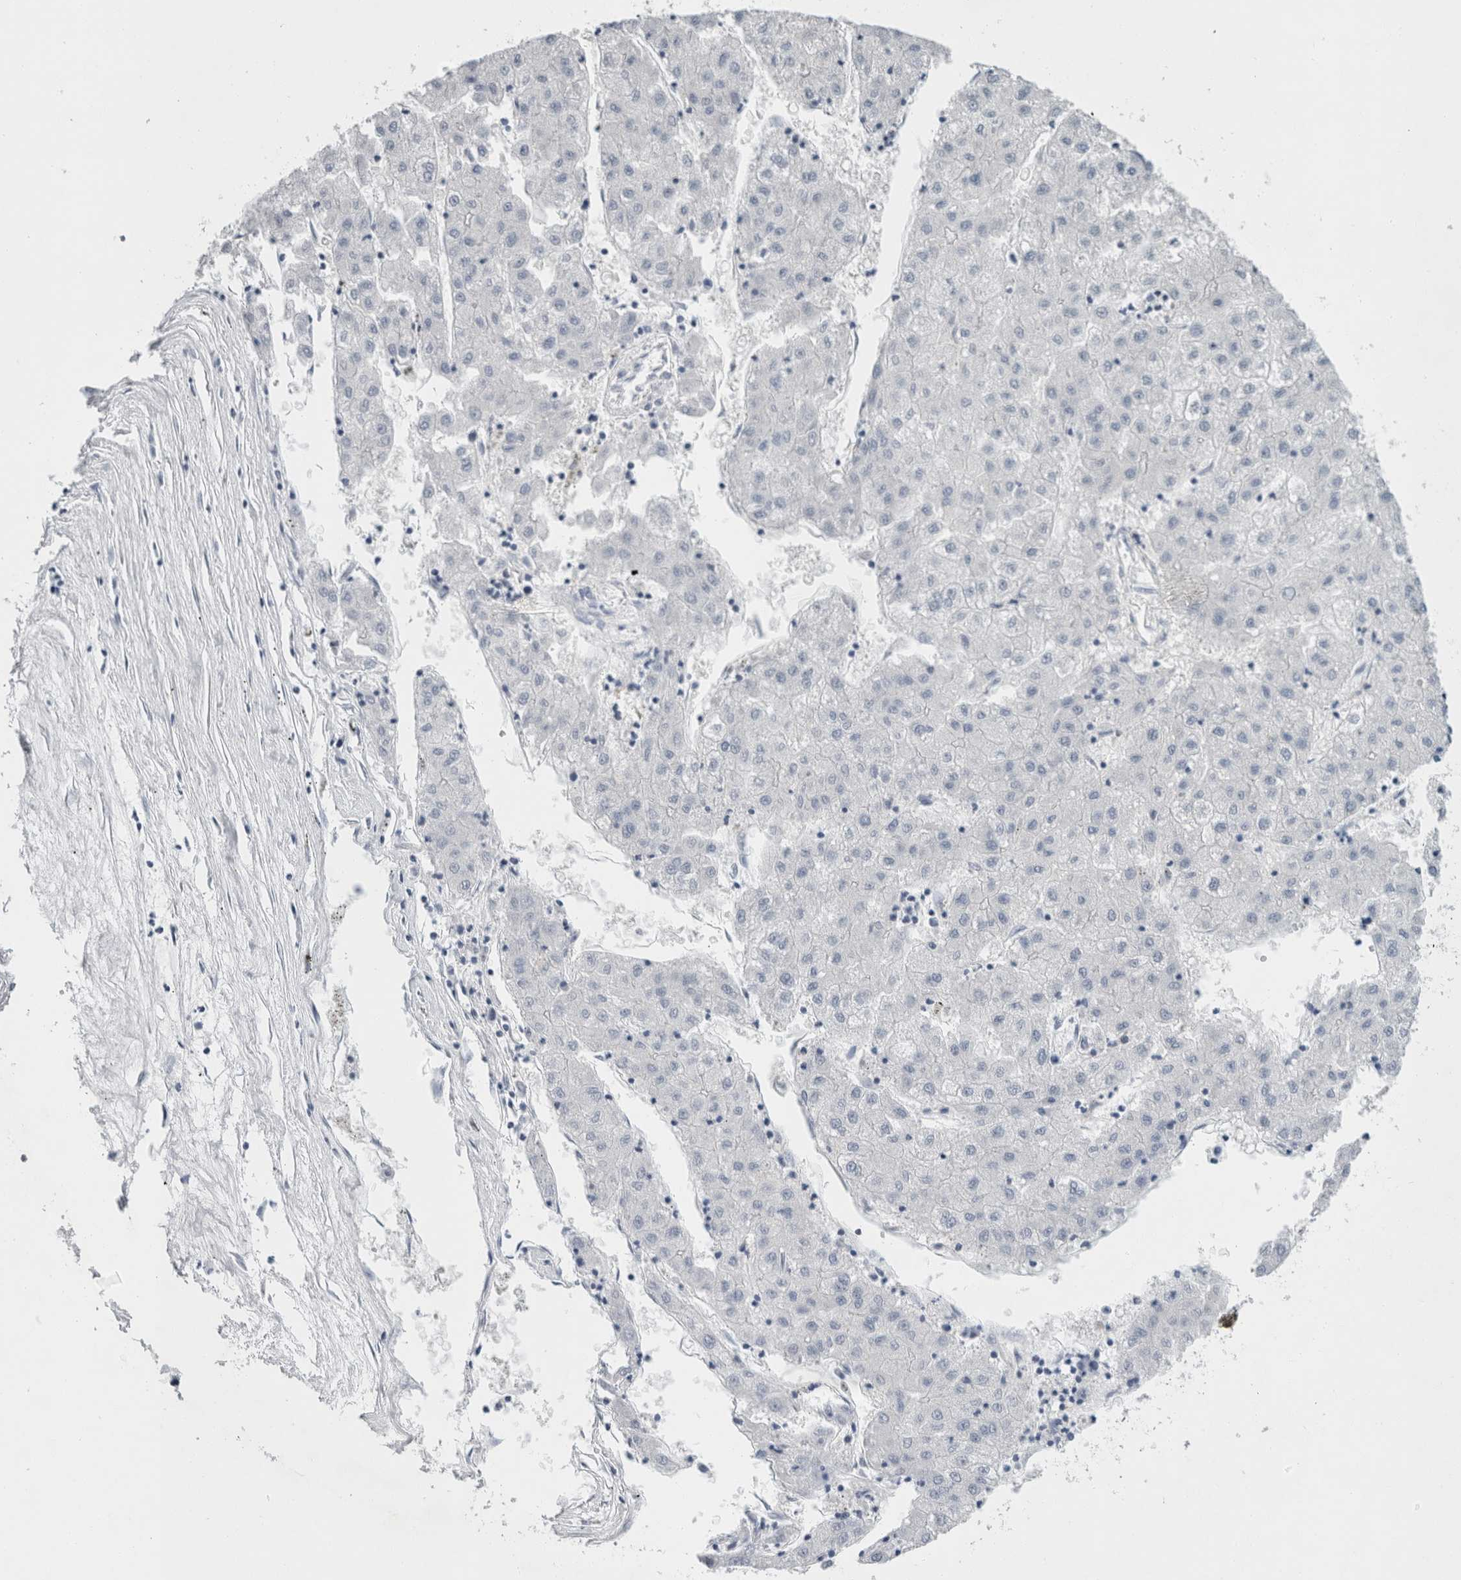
{"staining": {"intensity": "negative", "quantity": "none", "location": "none"}, "tissue": "liver cancer", "cell_type": "Tumor cells", "image_type": "cancer", "snomed": [{"axis": "morphology", "description": "Carcinoma, Hepatocellular, NOS"}, {"axis": "topography", "description": "Liver"}], "caption": "The immunohistochemistry image has no significant staining in tumor cells of liver cancer tissue.", "gene": "CASP6", "patient": {"sex": "male", "age": 72}}